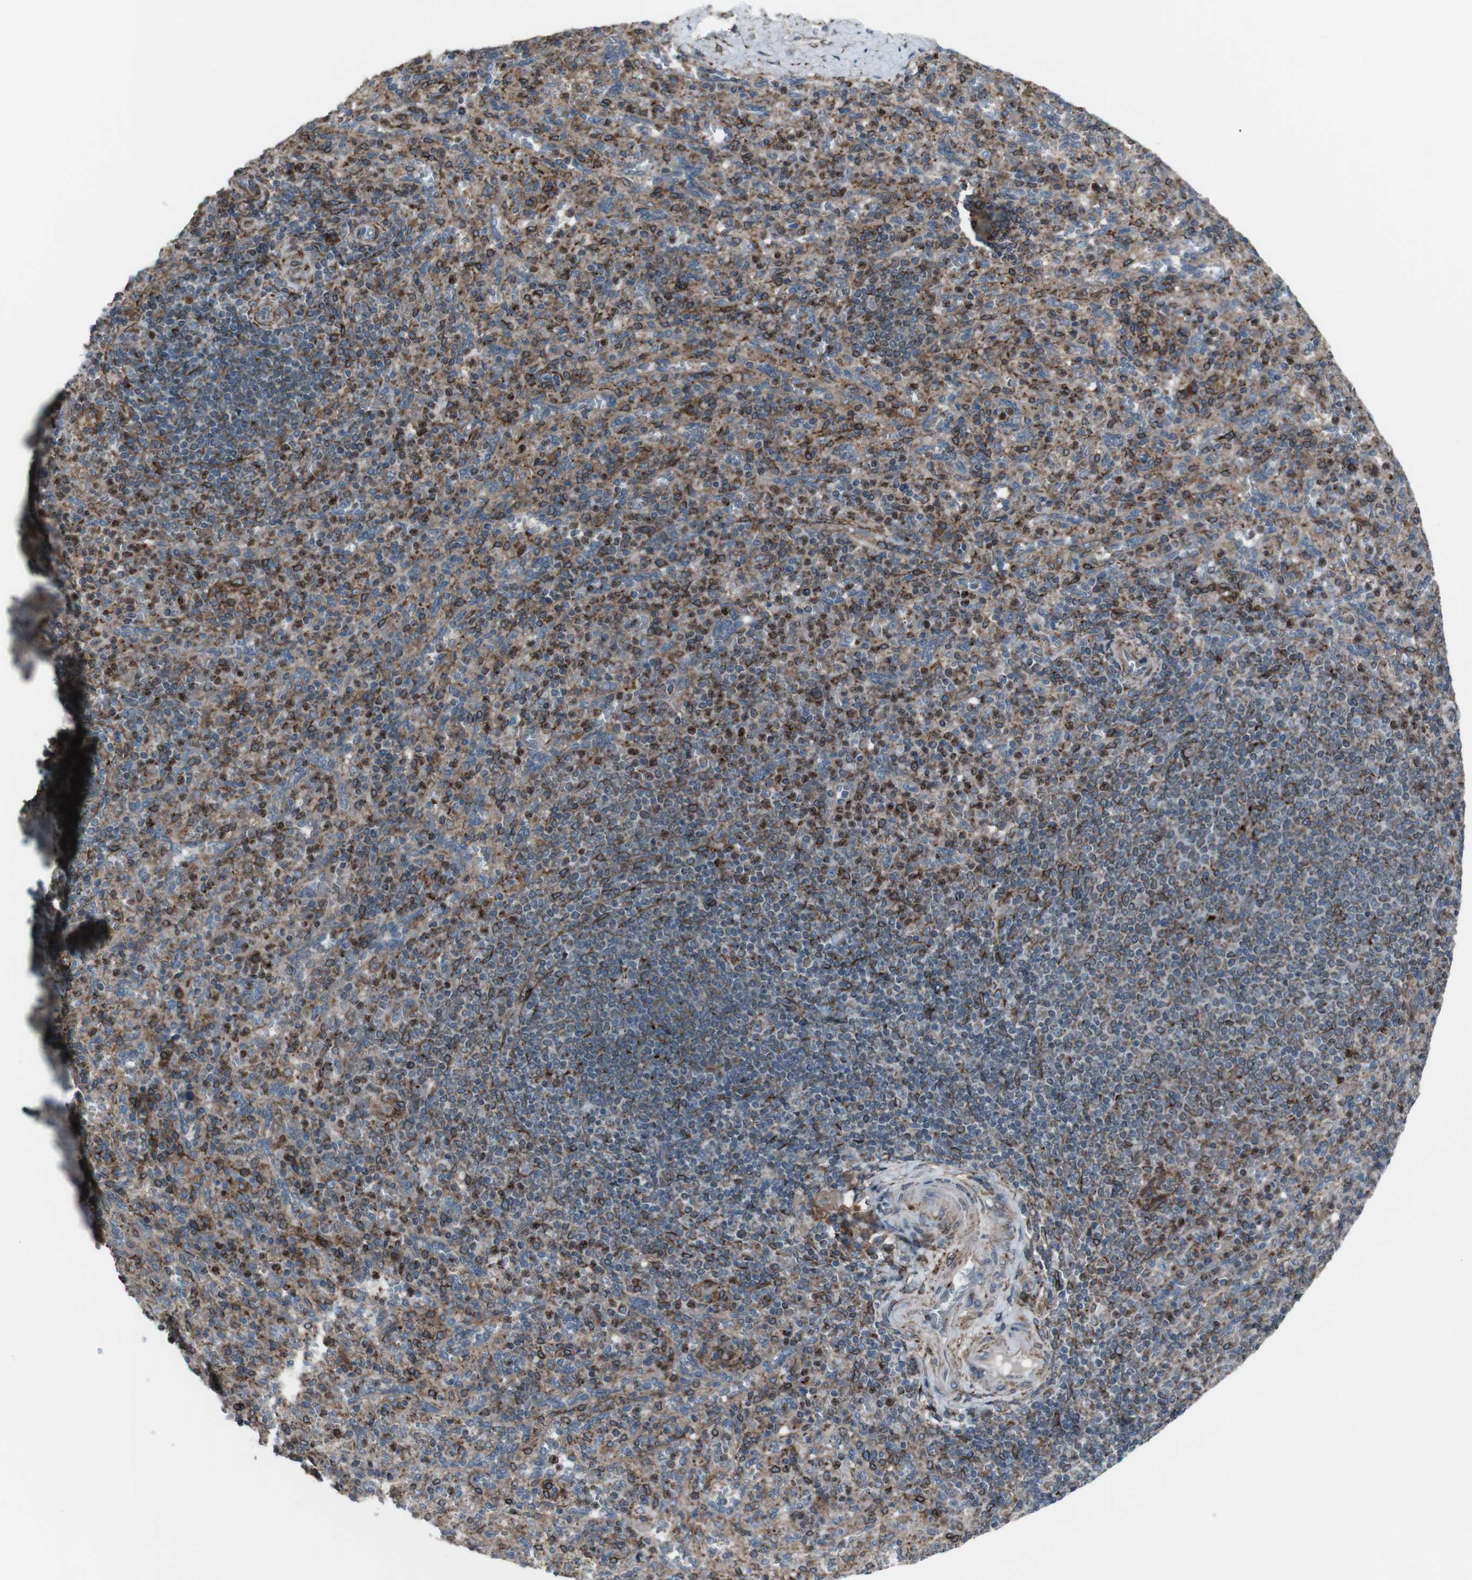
{"staining": {"intensity": "moderate", "quantity": "25%-75%", "location": "cytoplasmic/membranous"}, "tissue": "spleen", "cell_type": "Cells in red pulp", "image_type": "normal", "snomed": [{"axis": "morphology", "description": "Normal tissue, NOS"}, {"axis": "topography", "description": "Spleen"}], "caption": "Immunohistochemistry (IHC) photomicrograph of unremarkable spleen: human spleen stained using immunohistochemistry shows medium levels of moderate protein expression localized specifically in the cytoplasmic/membranous of cells in red pulp, appearing as a cytoplasmic/membranous brown color.", "gene": "LNPK", "patient": {"sex": "male", "age": 36}}